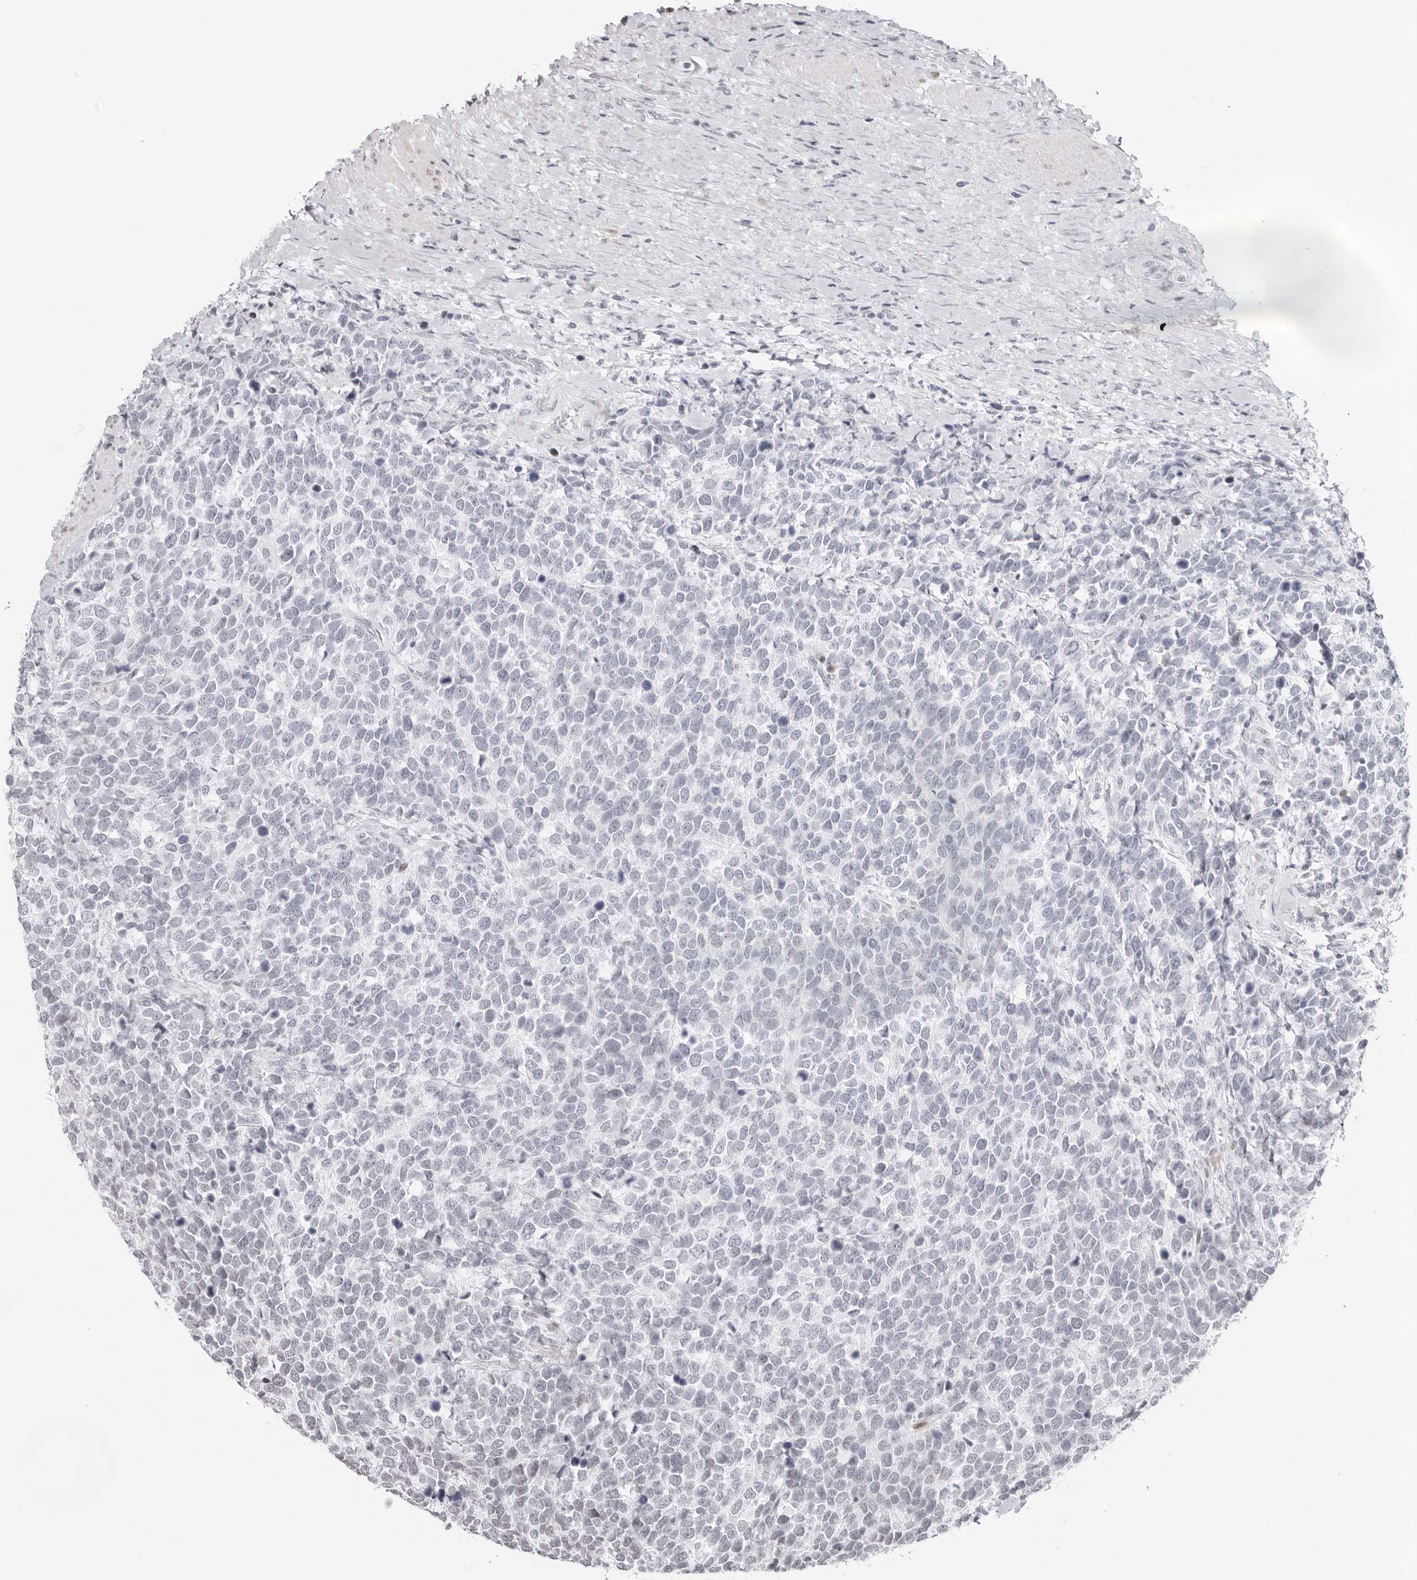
{"staining": {"intensity": "negative", "quantity": "none", "location": "none"}, "tissue": "urothelial cancer", "cell_type": "Tumor cells", "image_type": "cancer", "snomed": [{"axis": "morphology", "description": "Urothelial carcinoma, High grade"}, {"axis": "topography", "description": "Urinary bladder"}], "caption": "Urothelial carcinoma (high-grade) was stained to show a protein in brown. There is no significant positivity in tumor cells. Brightfield microscopy of immunohistochemistry (IHC) stained with DAB (brown) and hematoxylin (blue), captured at high magnification.", "gene": "NTPCR", "patient": {"sex": "female", "age": 82}}